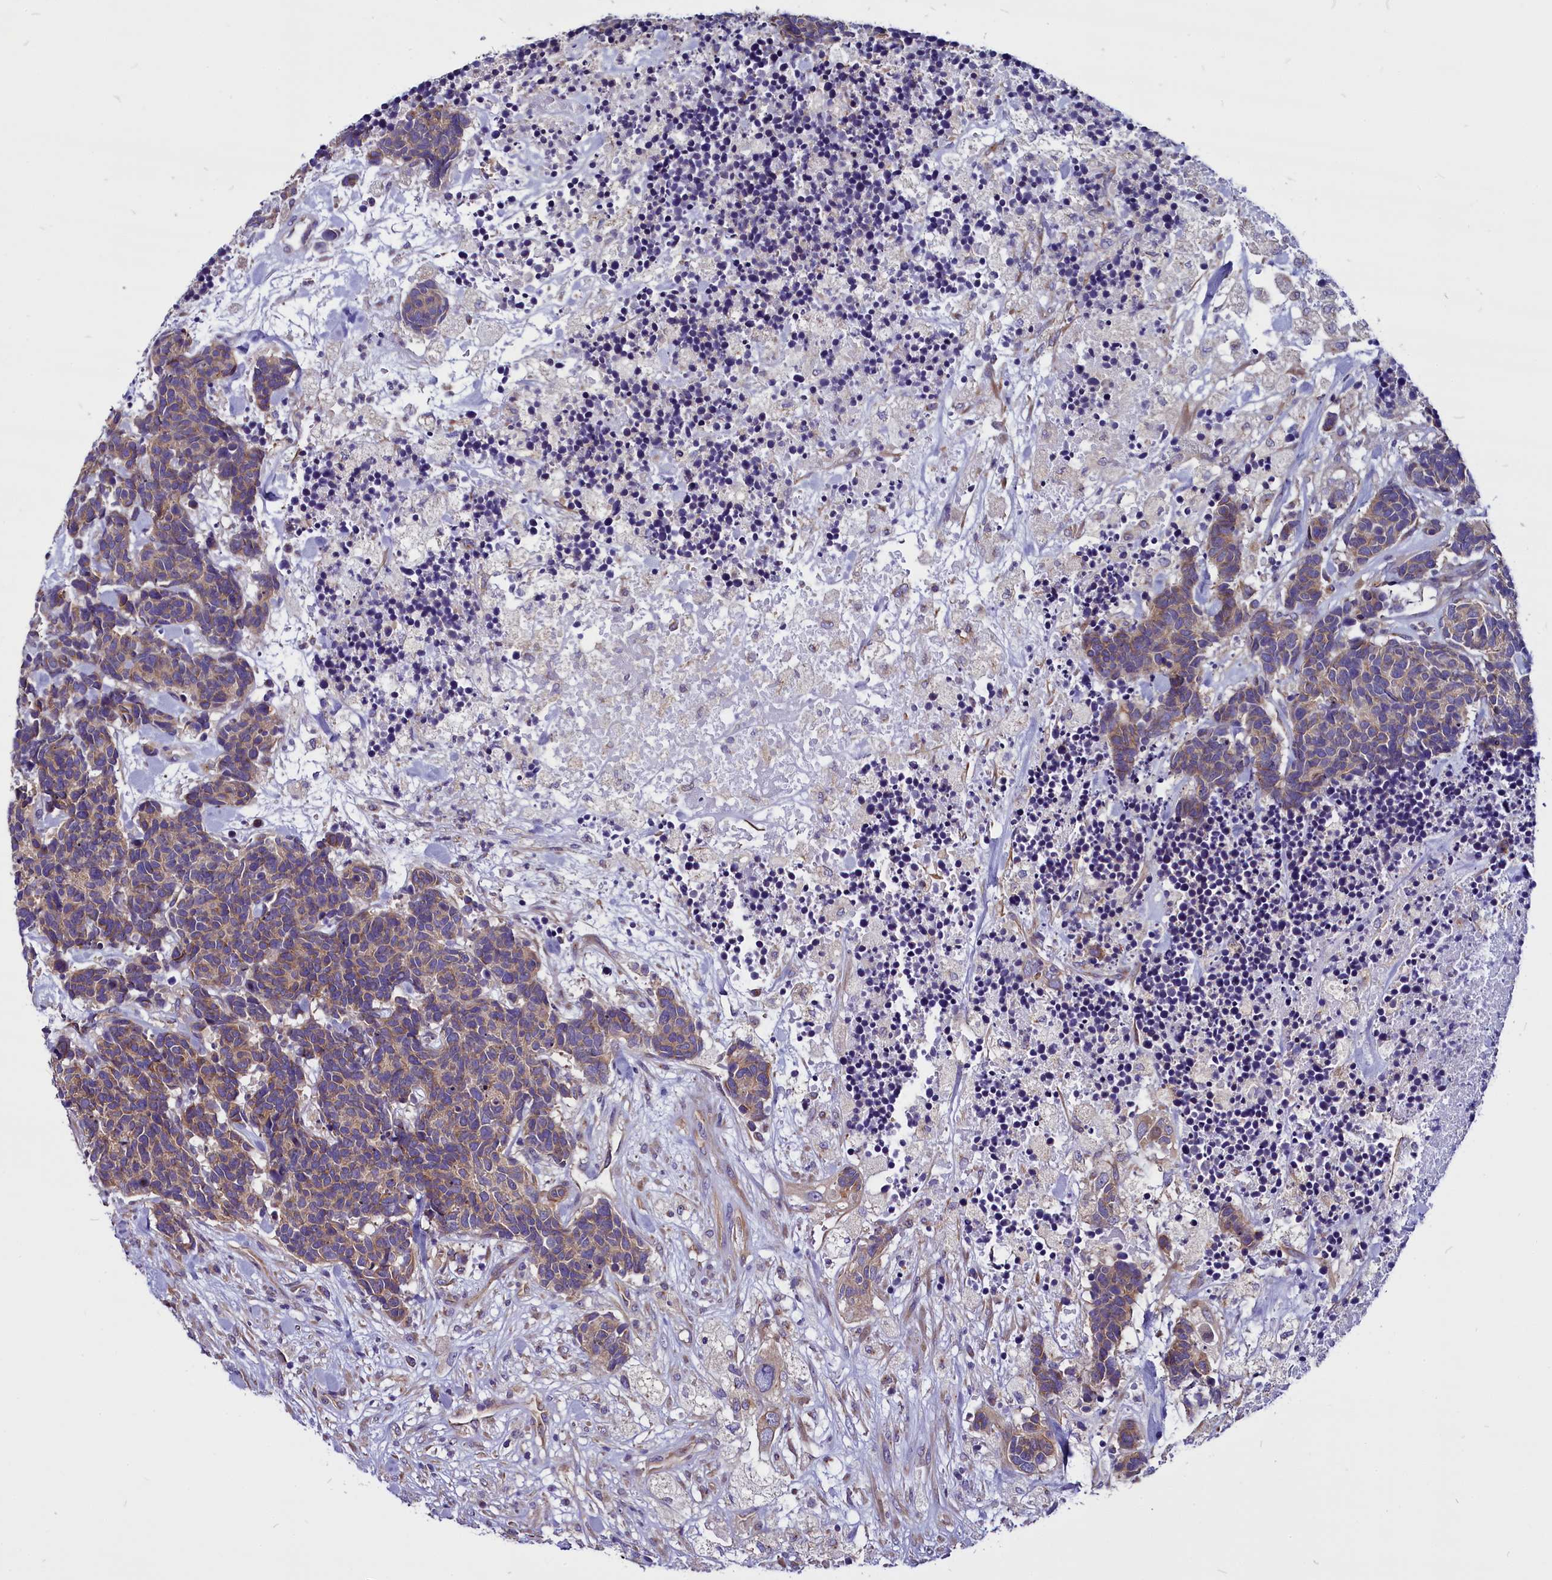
{"staining": {"intensity": "weak", "quantity": ">75%", "location": "cytoplasmic/membranous"}, "tissue": "carcinoid", "cell_type": "Tumor cells", "image_type": "cancer", "snomed": [{"axis": "morphology", "description": "Carcinoma, NOS"}, {"axis": "morphology", "description": "Carcinoid, malignant, NOS"}, {"axis": "topography", "description": "Prostate"}], "caption": "High-power microscopy captured an immunohistochemistry (IHC) histopathology image of malignant carcinoid, revealing weak cytoplasmic/membranous staining in about >75% of tumor cells.", "gene": "CEP170", "patient": {"sex": "male", "age": 57}}